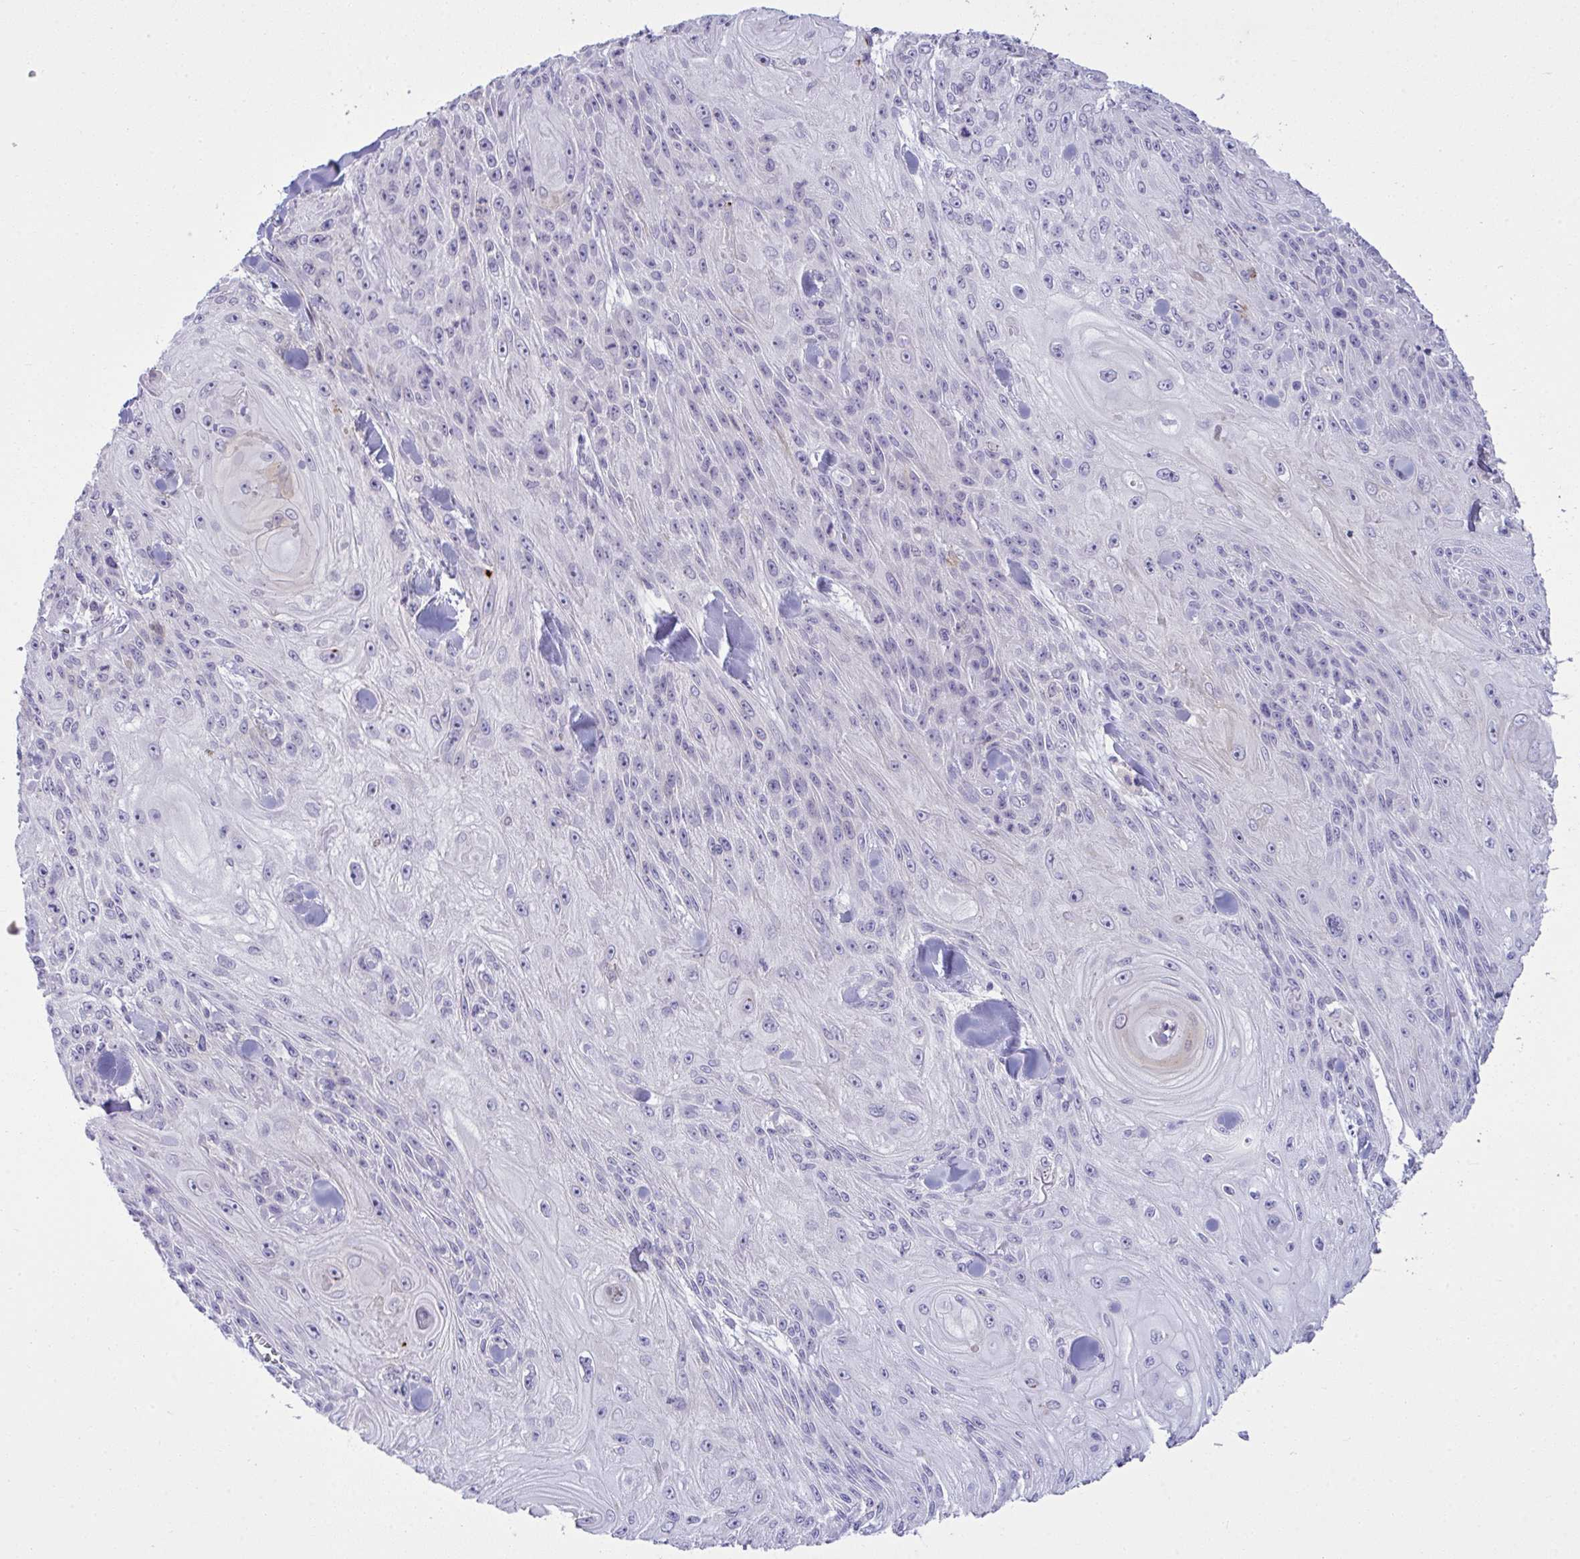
{"staining": {"intensity": "negative", "quantity": "none", "location": "none"}, "tissue": "skin cancer", "cell_type": "Tumor cells", "image_type": "cancer", "snomed": [{"axis": "morphology", "description": "Squamous cell carcinoma, NOS"}, {"axis": "topography", "description": "Skin"}], "caption": "An IHC histopathology image of skin cancer is shown. There is no staining in tumor cells of skin cancer. (DAB immunohistochemistry (IHC) visualized using brightfield microscopy, high magnification).", "gene": "RGPD5", "patient": {"sex": "male", "age": 88}}